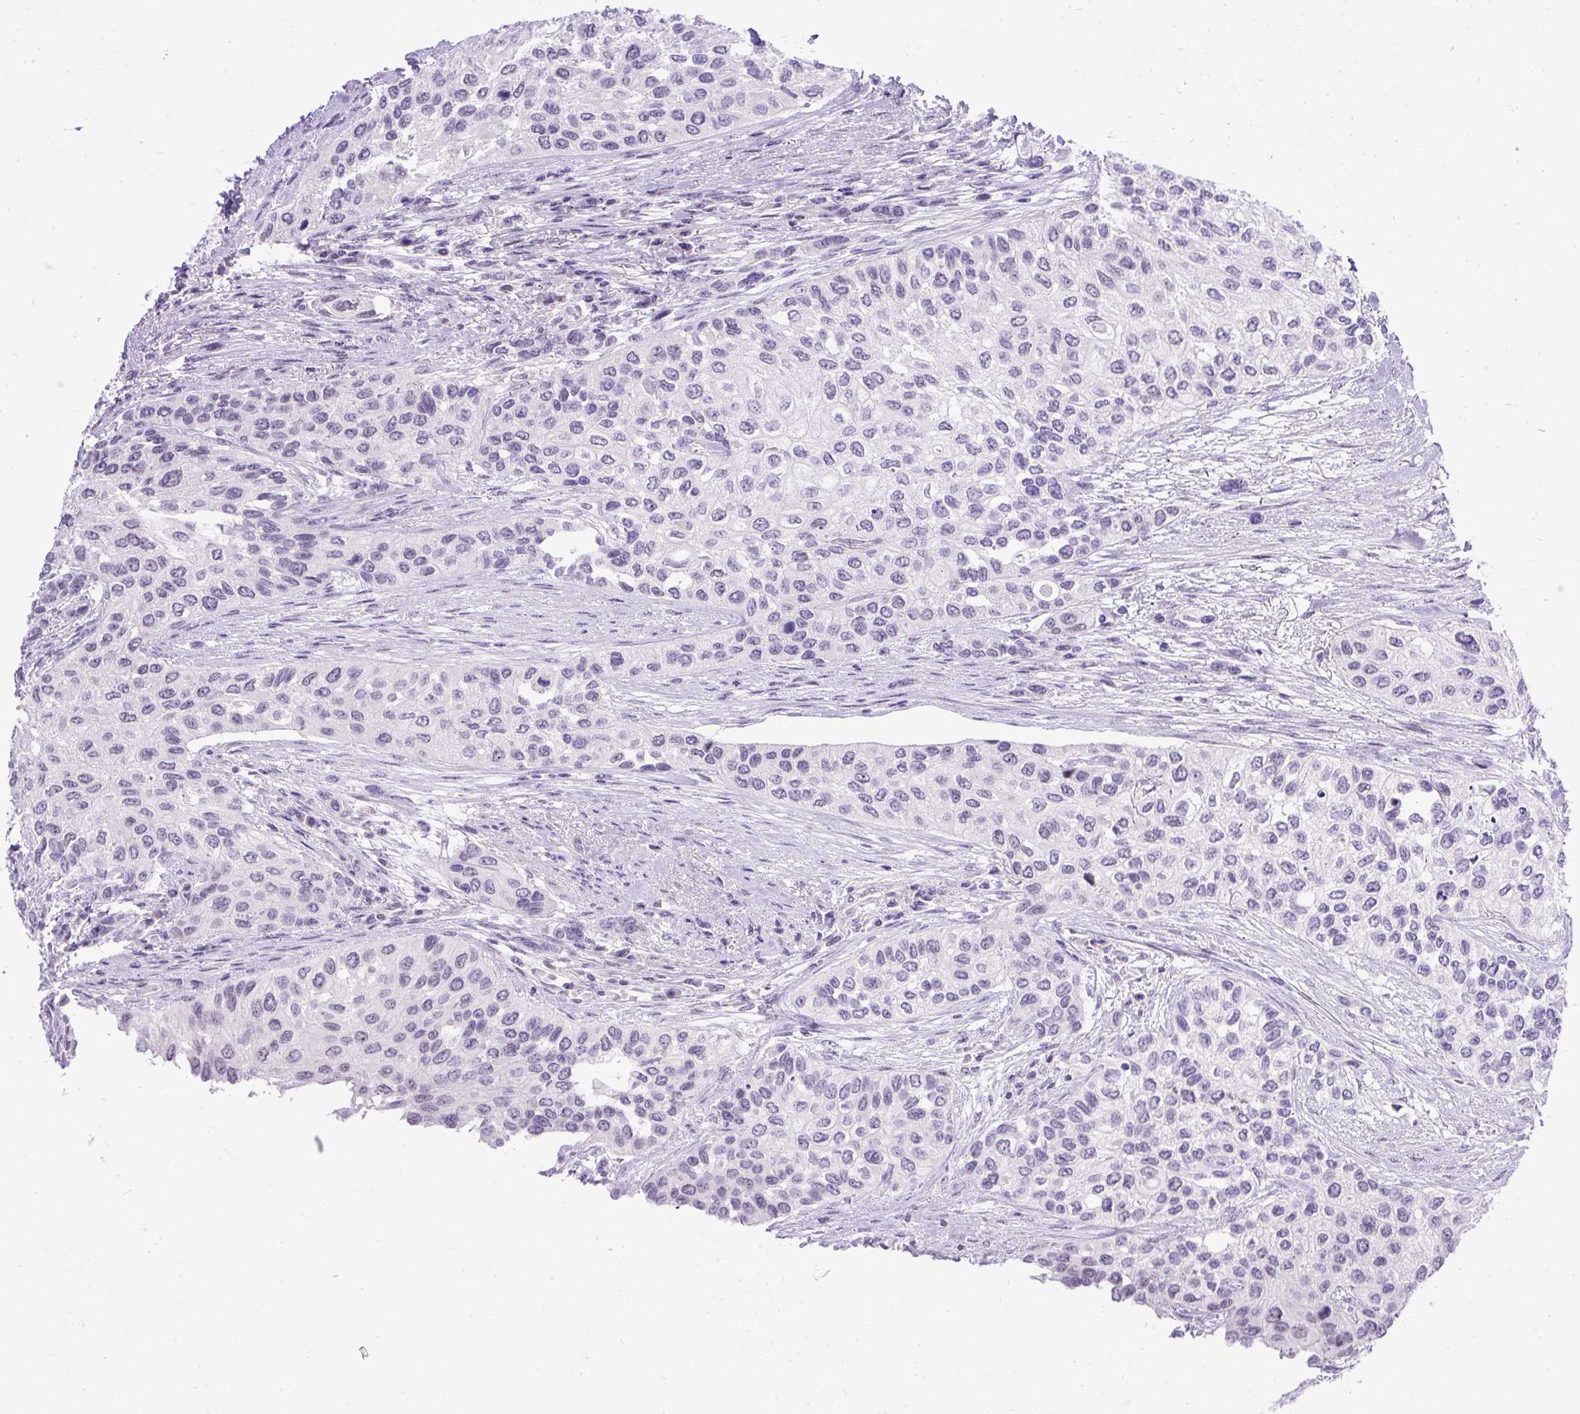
{"staining": {"intensity": "negative", "quantity": "none", "location": "none"}, "tissue": "urothelial cancer", "cell_type": "Tumor cells", "image_type": "cancer", "snomed": [{"axis": "morphology", "description": "Normal tissue, NOS"}, {"axis": "morphology", "description": "Urothelial carcinoma, High grade"}, {"axis": "topography", "description": "Vascular tissue"}, {"axis": "topography", "description": "Urinary bladder"}], "caption": "The image demonstrates no staining of tumor cells in high-grade urothelial carcinoma.", "gene": "WNT10B", "patient": {"sex": "female", "age": 56}}